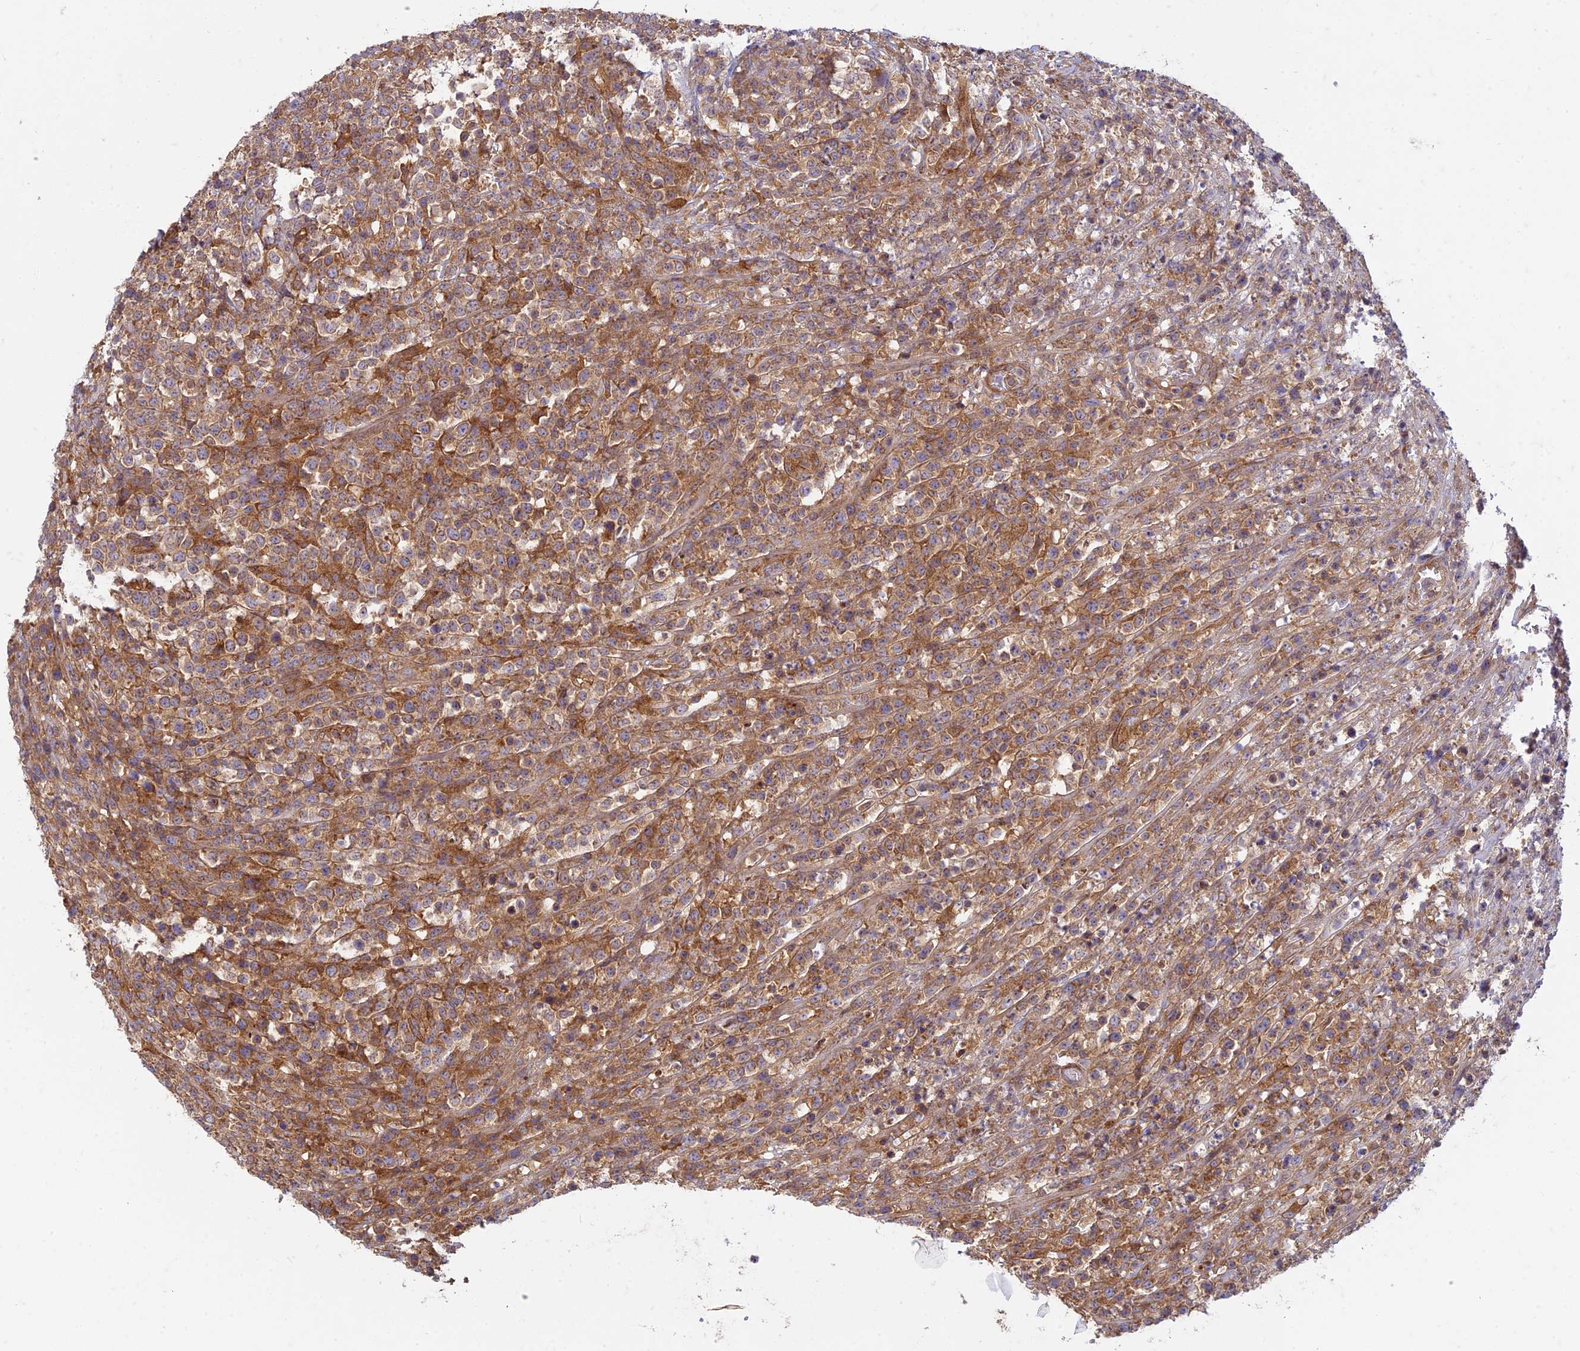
{"staining": {"intensity": "moderate", "quantity": ">75%", "location": "cytoplasmic/membranous"}, "tissue": "lymphoma", "cell_type": "Tumor cells", "image_type": "cancer", "snomed": [{"axis": "morphology", "description": "Malignant lymphoma, non-Hodgkin's type, High grade"}, {"axis": "topography", "description": "Colon"}], "caption": "Protein staining displays moderate cytoplasmic/membranous staining in approximately >75% of tumor cells in lymphoma. The staining is performed using DAB (3,3'-diaminobenzidine) brown chromogen to label protein expression. The nuclei are counter-stained blue using hematoxylin.", "gene": "TCF25", "patient": {"sex": "female", "age": 53}}